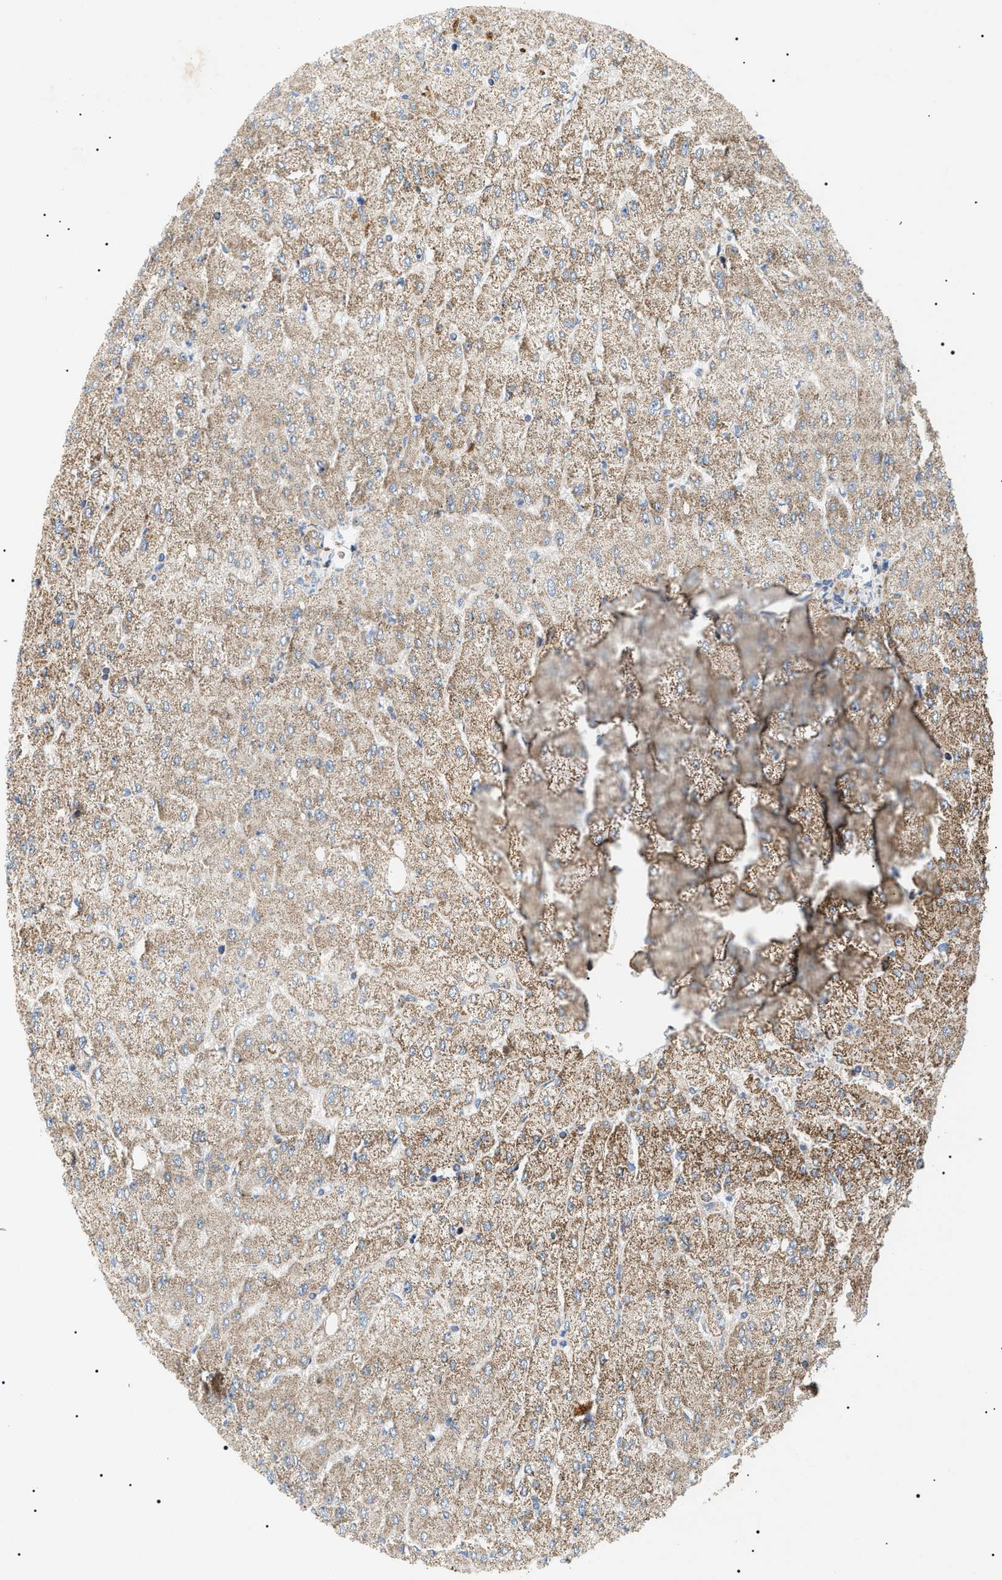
{"staining": {"intensity": "weak", "quantity": "<25%", "location": "cytoplasmic/membranous"}, "tissue": "liver", "cell_type": "Cholangiocytes", "image_type": "normal", "snomed": [{"axis": "morphology", "description": "Normal tissue, NOS"}, {"axis": "topography", "description": "Liver"}], "caption": "A photomicrograph of human liver is negative for staining in cholangiocytes. (Brightfield microscopy of DAB immunohistochemistry at high magnification).", "gene": "OXSM", "patient": {"sex": "female", "age": 54}}